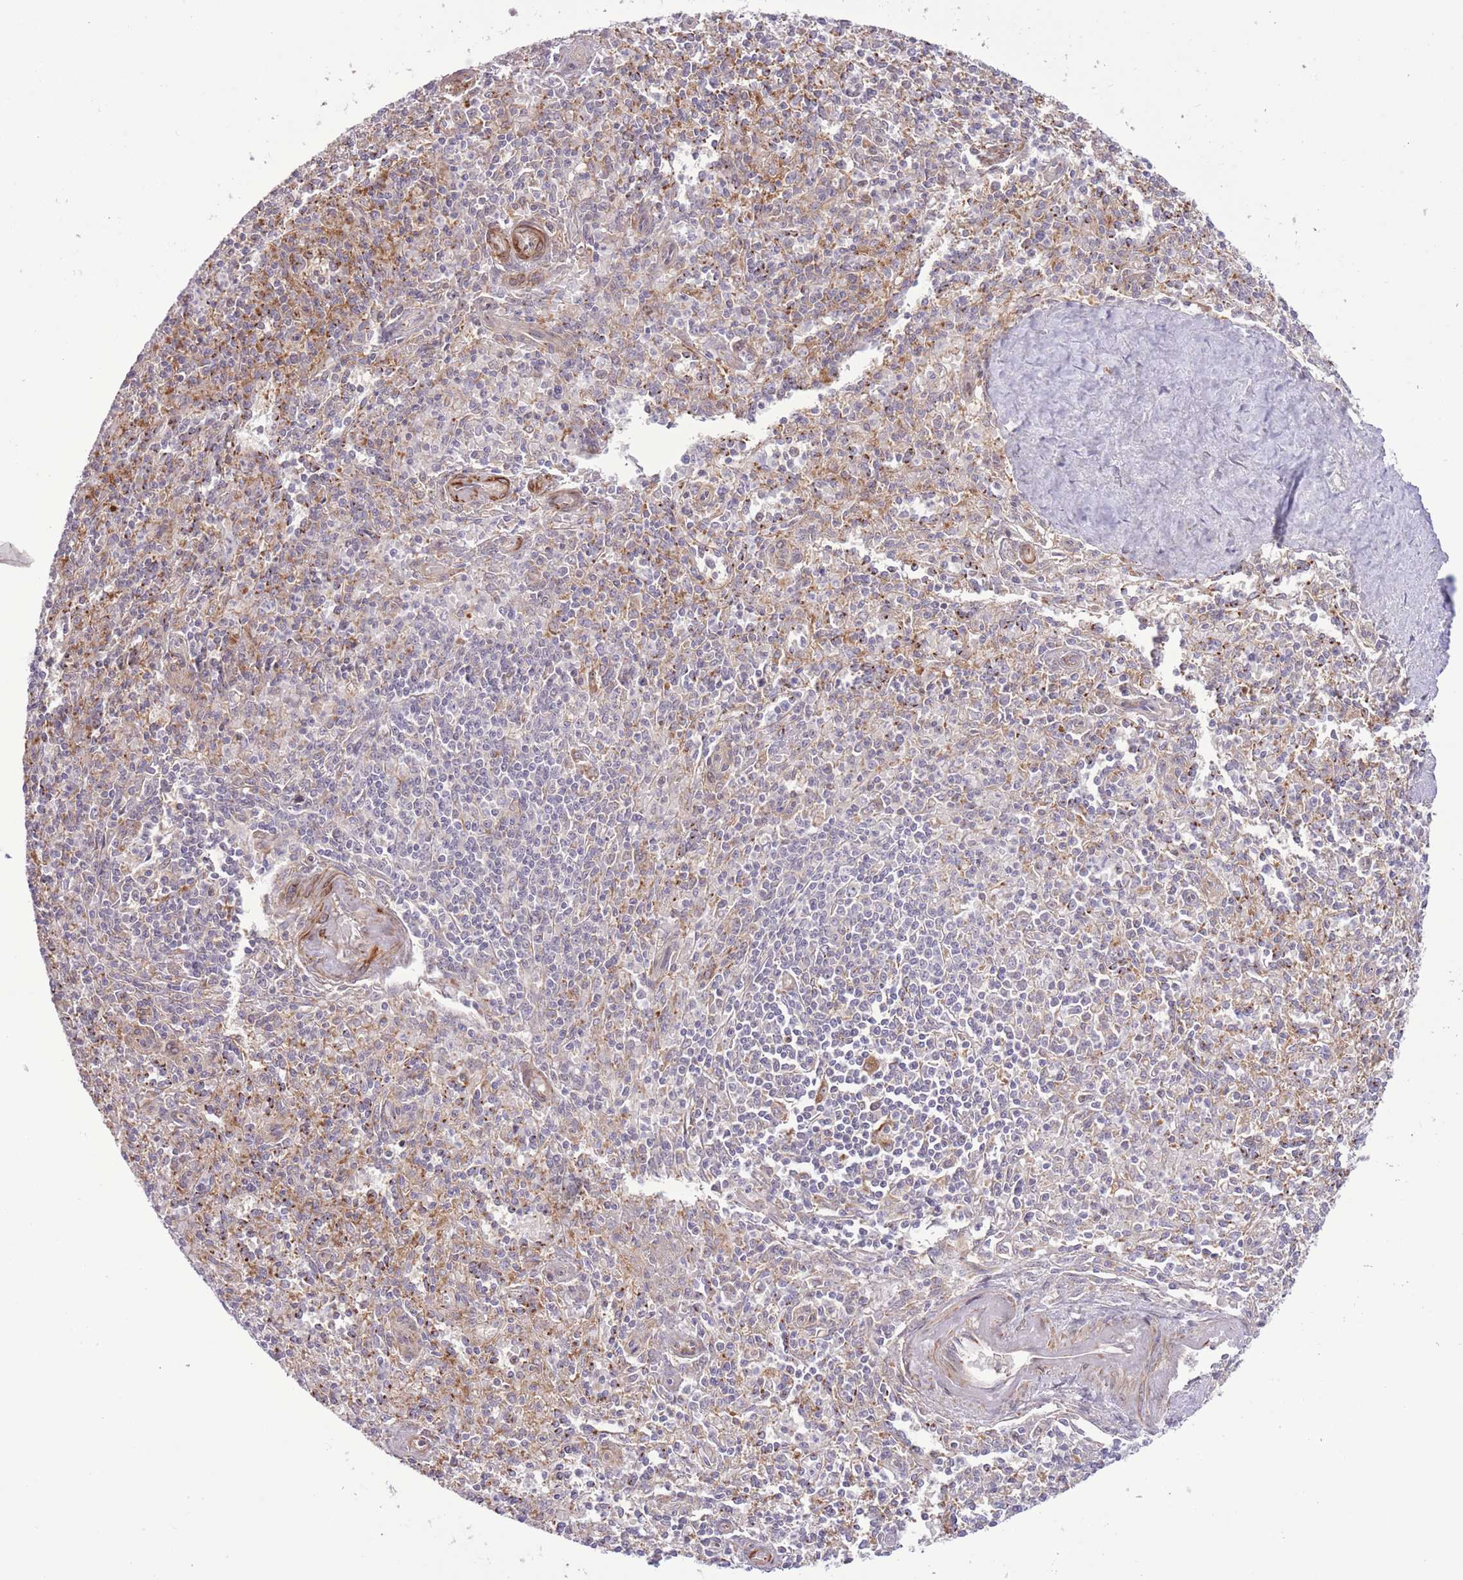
{"staining": {"intensity": "weak", "quantity": "<25%", "location": "cytoplasmic/membranous"}, "tissue": "spleen", "cell_type": "Cells in red pulp", "image_type": "normal", "snomed": [{"axis": "morphology", "description": "Normal tissue, NOS"}, {"axis": "topography", "description": "Spleen"}], "caption": "IHC photomicrograph of benign human spleen stained for a protein (brown), which exhibits no staining in cells in red pulp.", "gene": "ZBED5", "patient": {"sex": "female", "age": 70}}